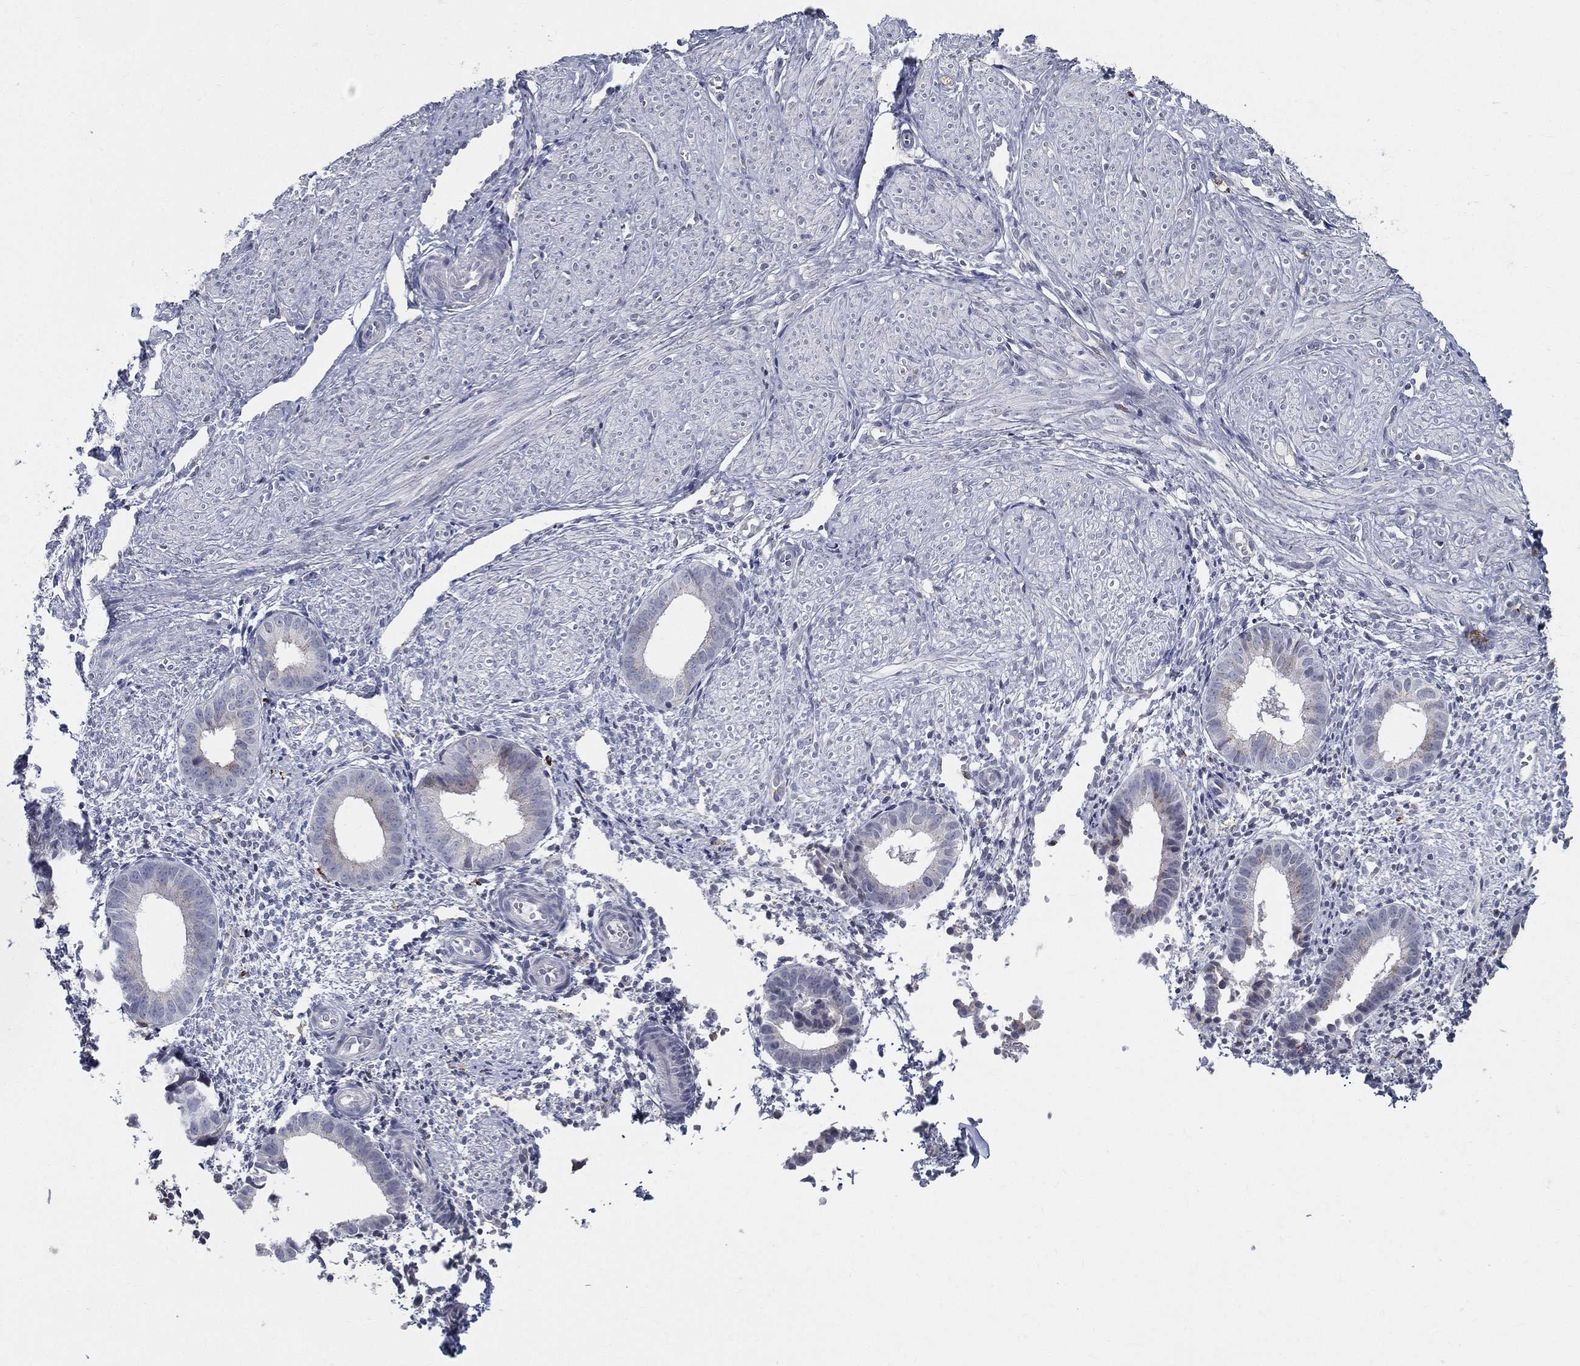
{"staining": {"intensity": "strong", "quantity": "<25%", "location": "cytoplasmic/membranous"}, "tissue": "endometrium", "cell_type": "Cells in endometrial stroma", "image_type": "normal", "snomed": [{"axis": "morphology", "description": "Normal tissue, NOS"}, {"axis": "topography", "description": "Endometrium"}], "caption": "Immunohistochemistry of normal human endometrium exhibits medium levels of strong cytoplasmic/membranous positivity in about <25% of cells in endometrial stroma. The staining was performed using DAB to visualize the protein expression in brown, while the nuclei were stained in blue with hematoxylin (Magnification: 20x).", "gene": "EVI2B", "patient": {"sex": "female", "age": 47}}